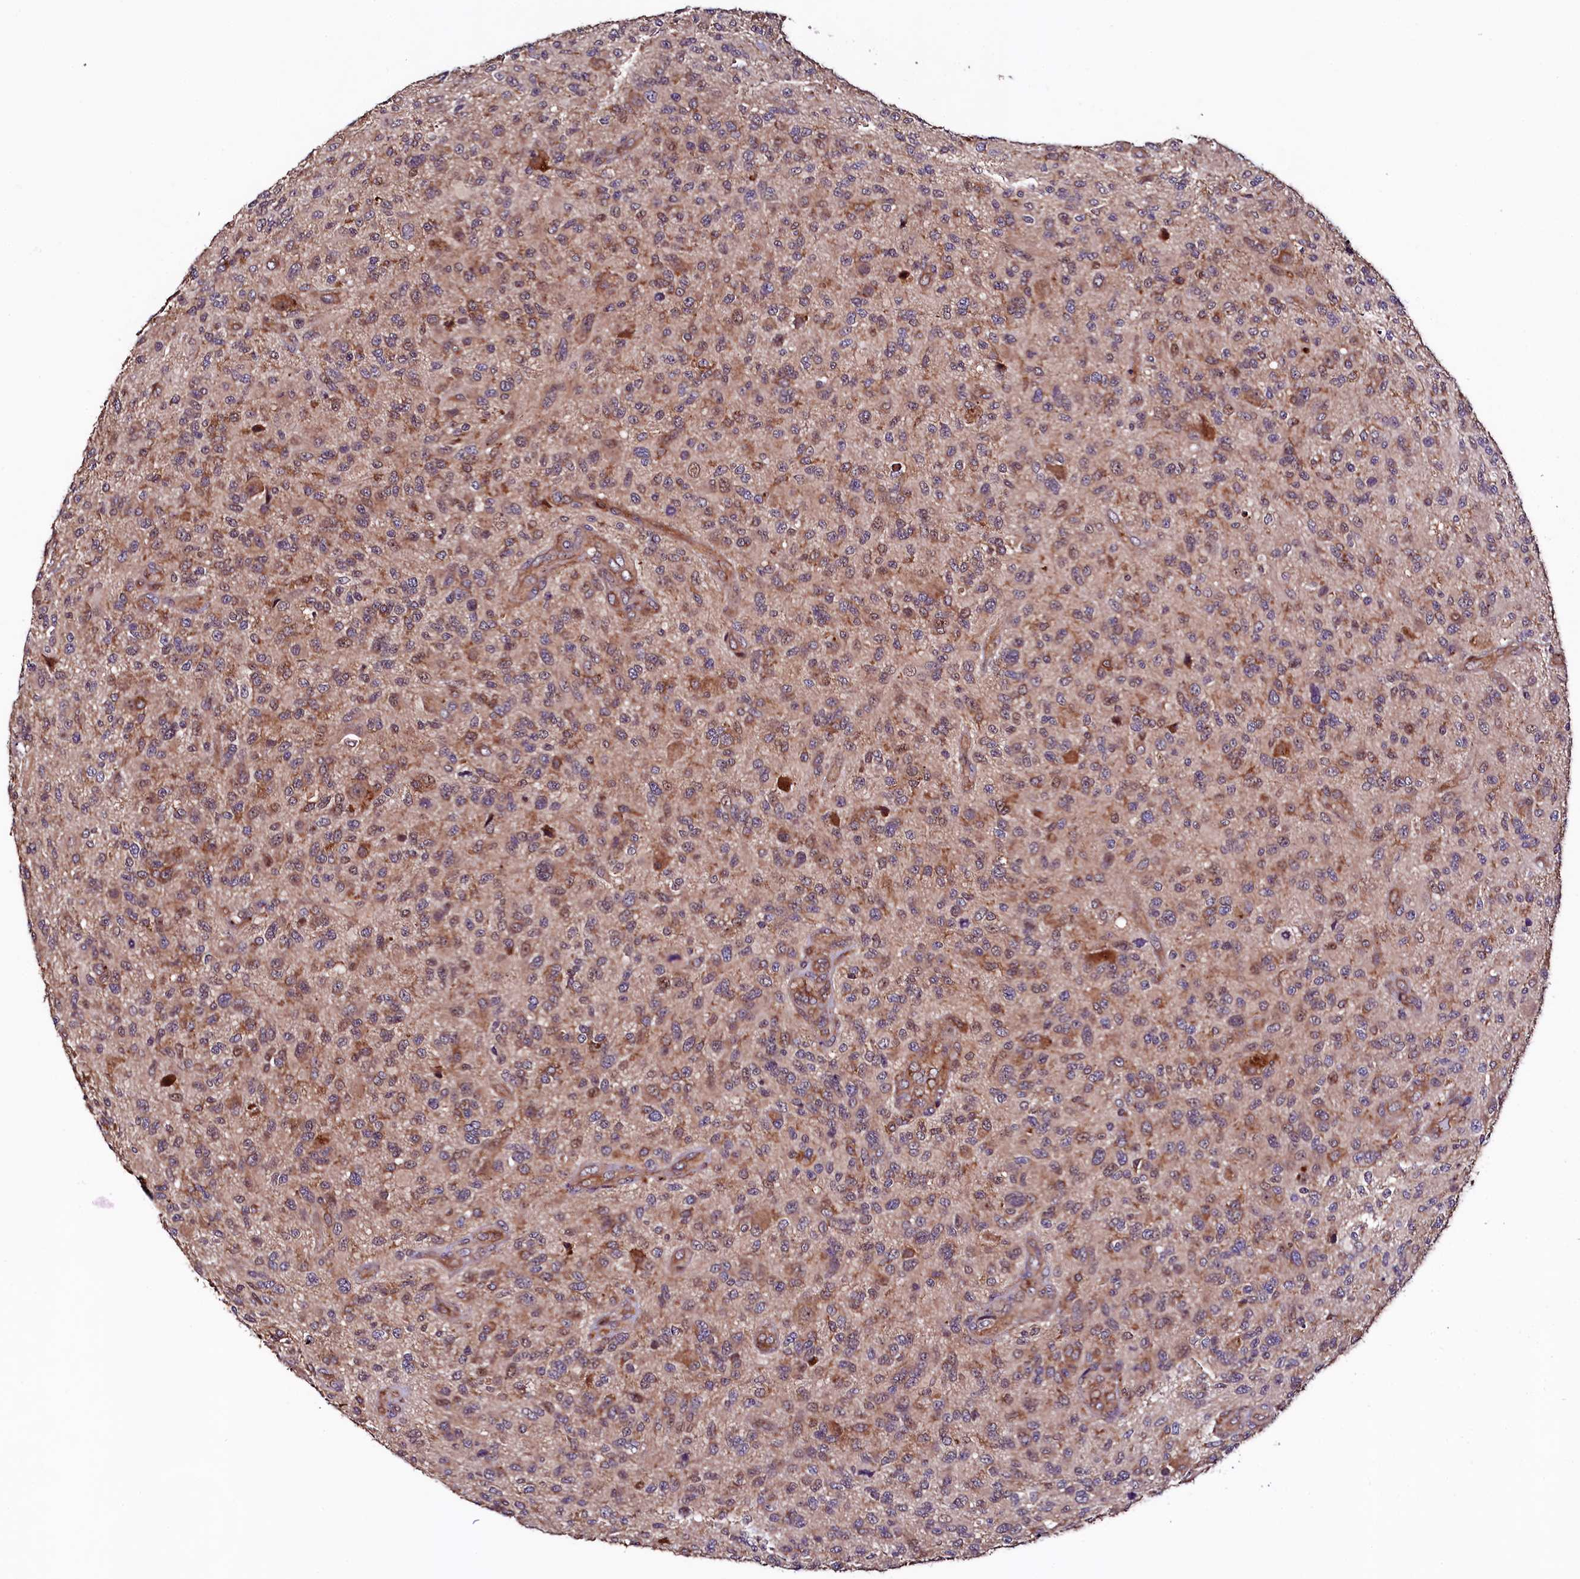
{"staining": {"intensity": "moderate", "quantity": ">75%", "location": "cytoplasmic/membranous"}, "tissue": "glioma", "cell_type": "Tumor cells", "image_type": "cancer", "snomed": [{"axis": "morphology", "description": "Glioma, malignant, High grade"}, {"axis": "topography", "description": "Brain"}], "caption": "Immunohistochemistry (IHC) micrograph of glioma stained for a protein (brown), which exhibits medium levels of moderate cytoplasmic/membranous staining in approximately >75% of tumor cells.", "gene": "VPS35", "patient": {"sex": "male", "age": 47}}